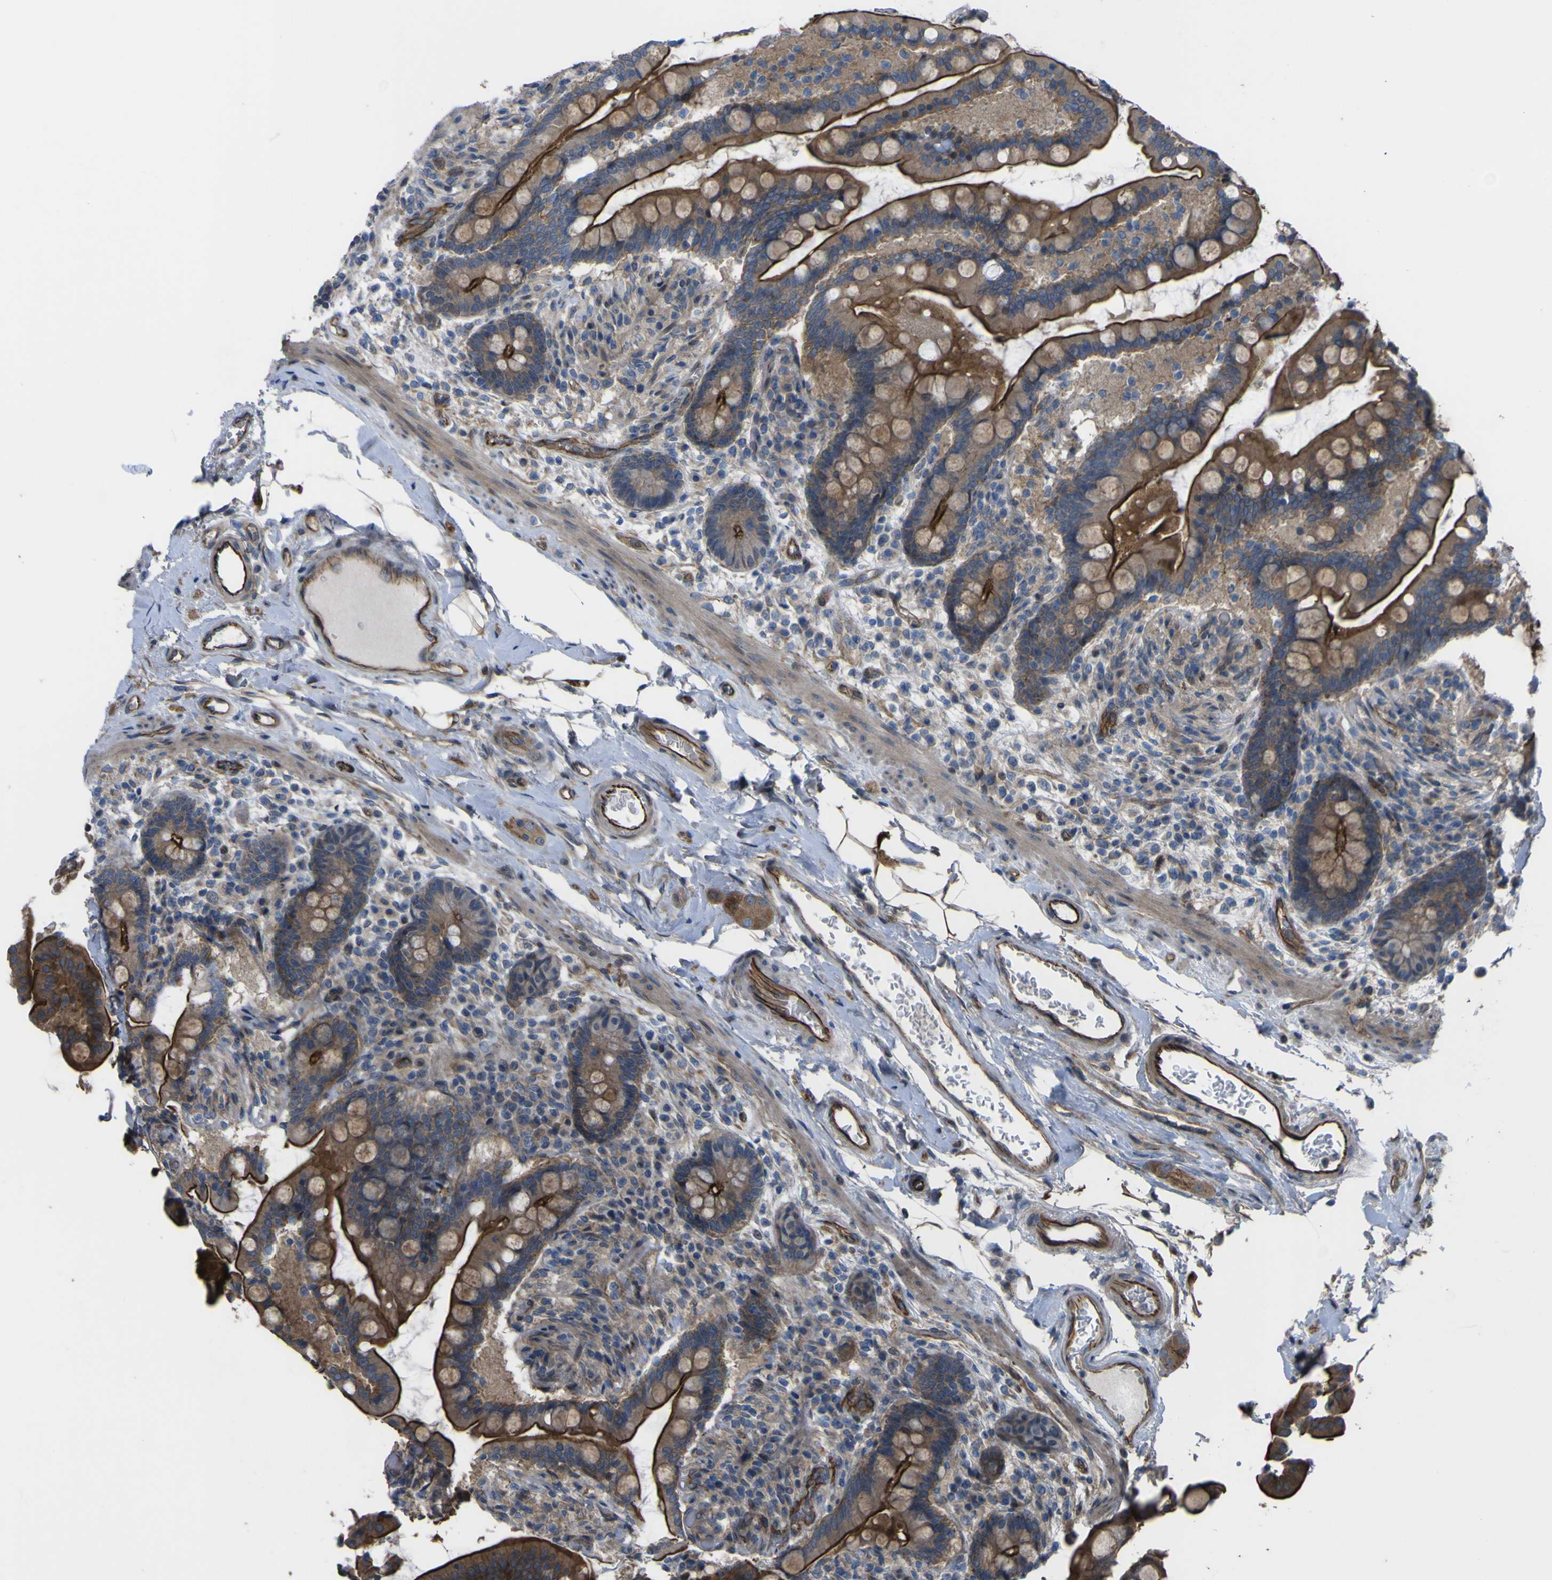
{"staining": {"intensity": "strong", "quantity": ">75%", "location": "cytoplasmic/membranous"}, "tissue": "colon", "cell_type": "Endothelial cells", "image_type": "normal", "snomed": [{"axis": "morphology", "description": "Normal tissue, NOS"}, {"axis": "topography", "description": "Colon"}], "caption": "Colon stained with a brown dye reveals strong cytoplasmic/membranous positive positivity in about >75% of endothelial cells.", "gene": "FBXO30", "patient": {"sex": "male", "age": 73}}